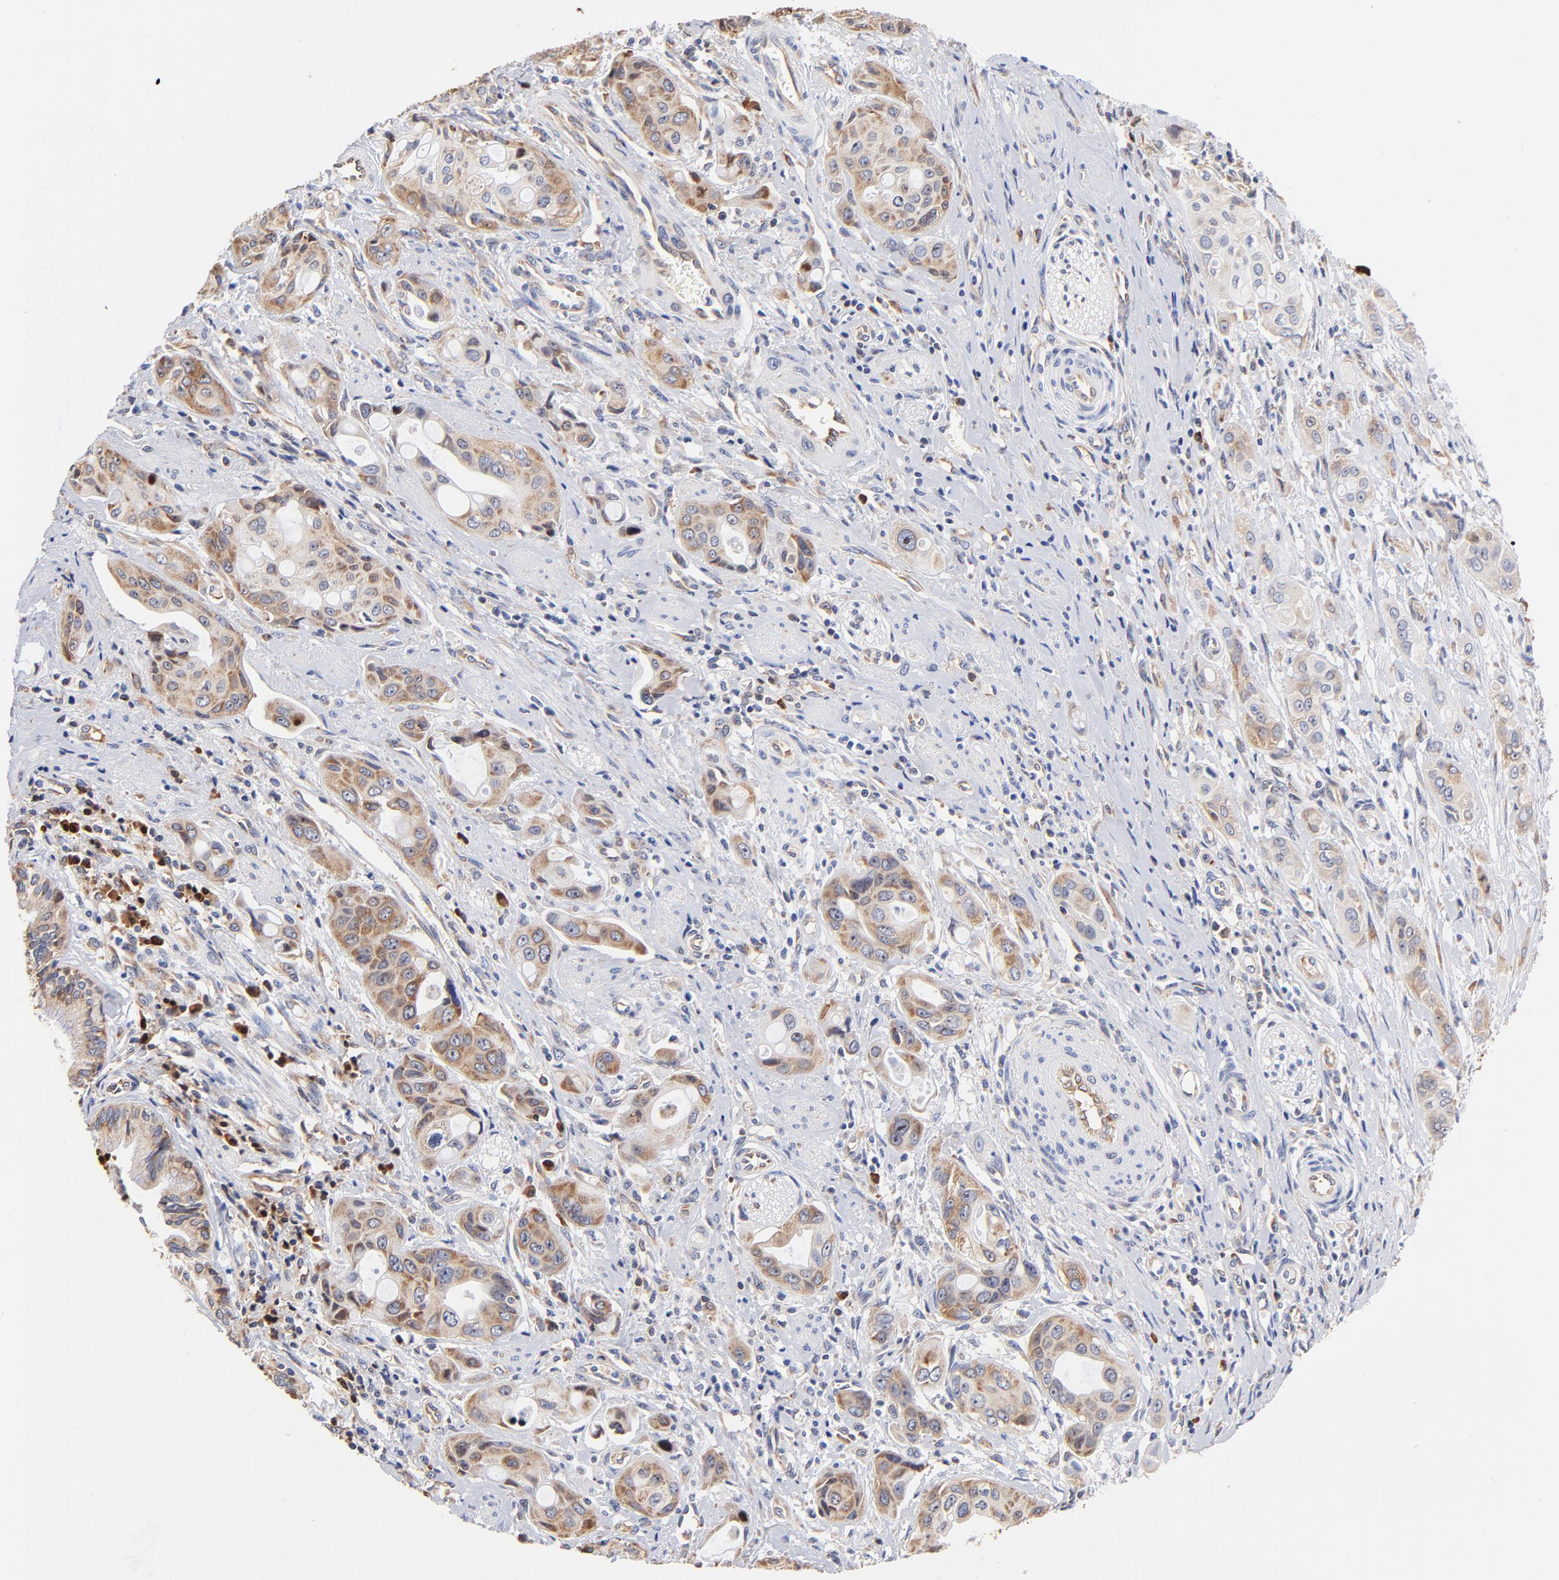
{"staining": {"intensity": "moderate", "quantity": ">75%", "location": "cytoplasmic/membranous"}, "tissue": "pancreatic cancer", "cell_type": "Tumor cells", "image_type": "cancer", "snomed": [{"axis": "morphology", "description": "Adenocarcinoma, NOS"}, {"axis": "topography", "description": "Pancreas"}], "caption": "The image reveals immunohistochemical staining of pancreatic cancer (adenocarcinoma). There is moderate cytoplasmic/membranous staining is seen in about >75% of tumor cells.", "gene": "RPL27", "patient": {"sex": "female", "age": 60}}